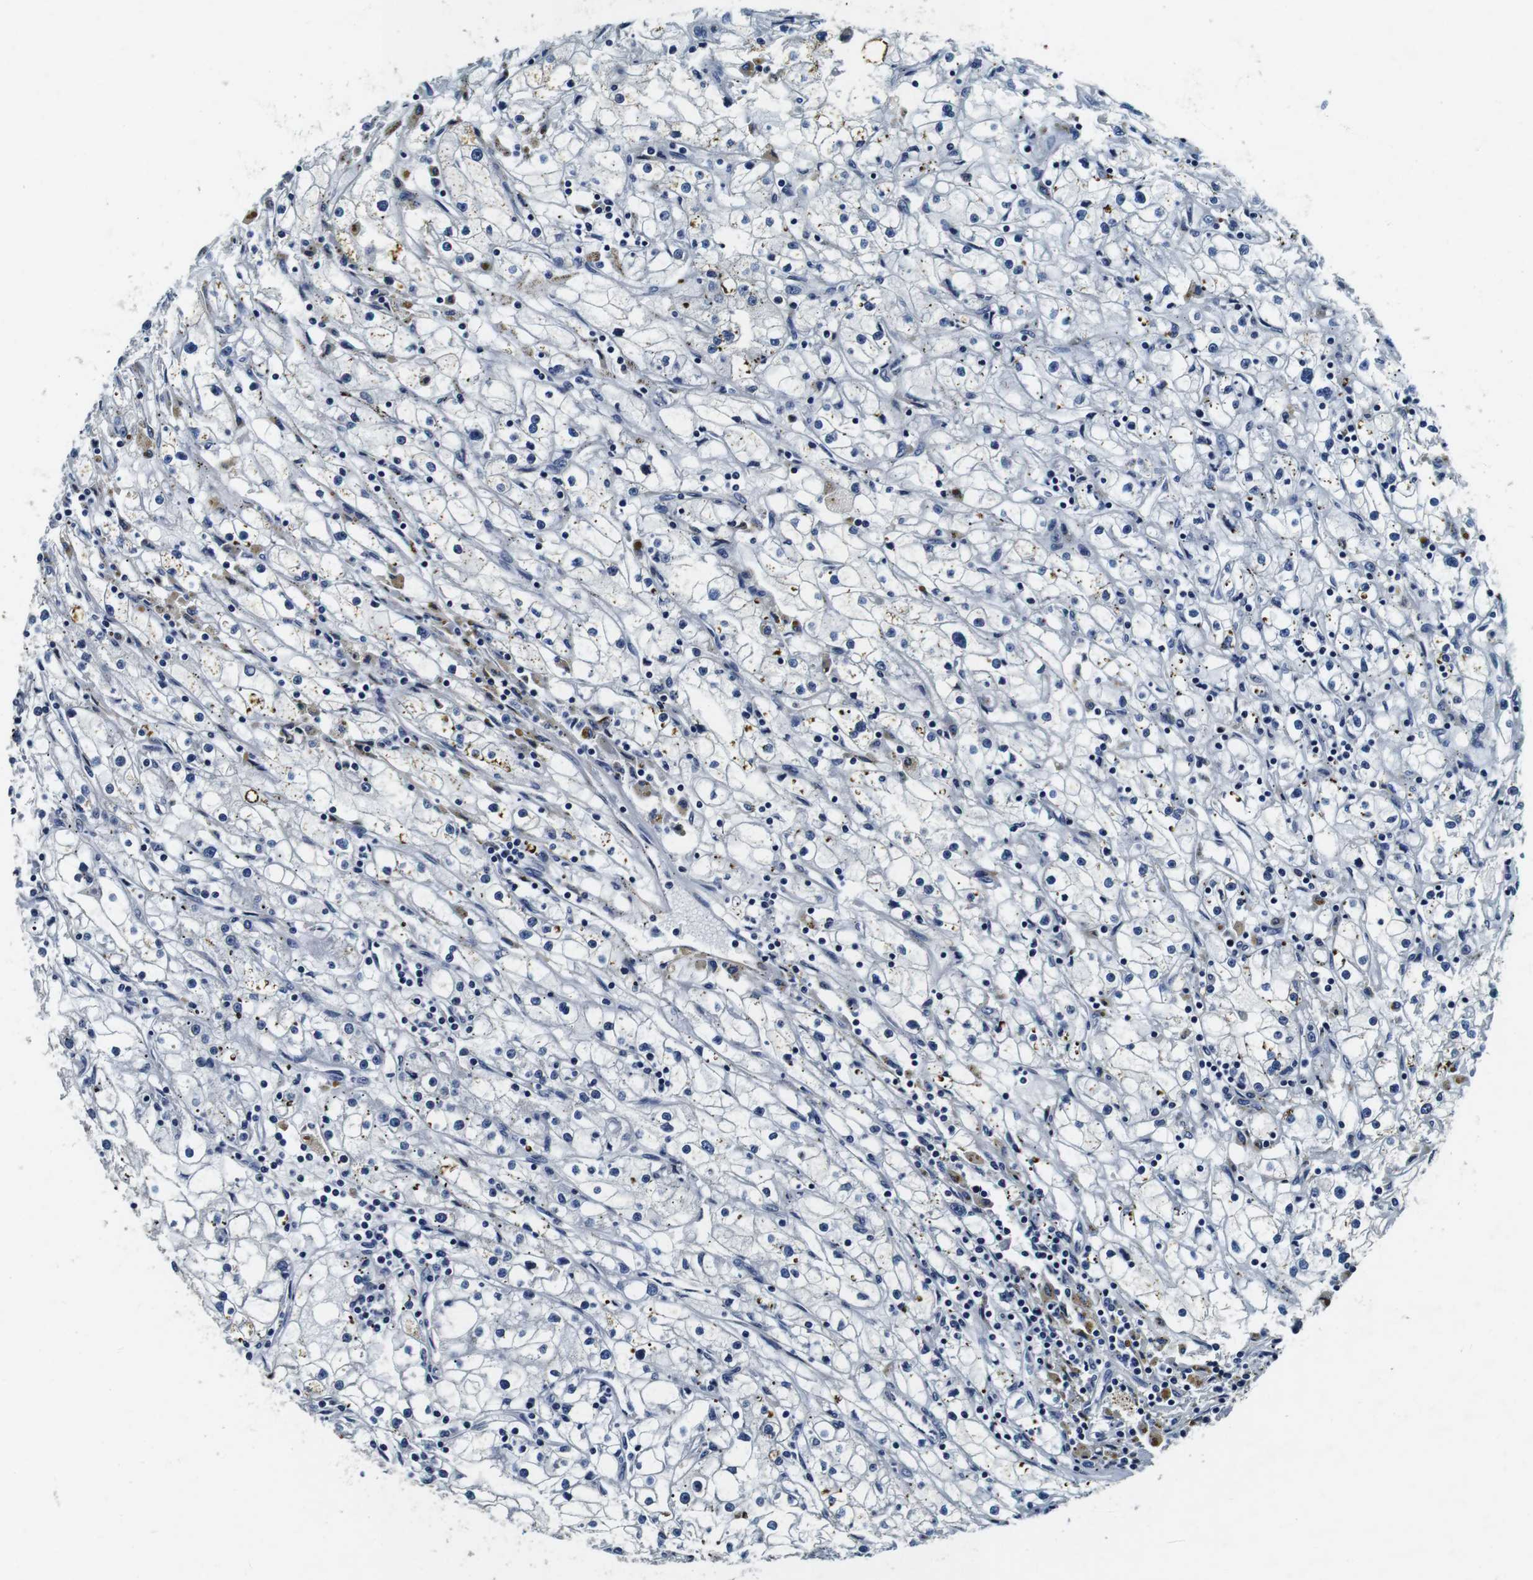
{"staining": {"intensity": "negative", "quantity": "none", "location": "none"}, "tissue": "renal cancer", "cell_type": "Tumor cells", "image_type": "cancer", "snomed": [{"axis": "morphology", "description": "Adenocarcinoma, NOS"}, {"axis": "topography", "description": "Kidney"}], "caption": "Tumor cells show no significant positivity in renal cancer. (DAB immunohistochemistry (IHC) with hematoxylin counter stain).", "gene": "GJE1", "patient": {"sex": "male", "age": 56}}